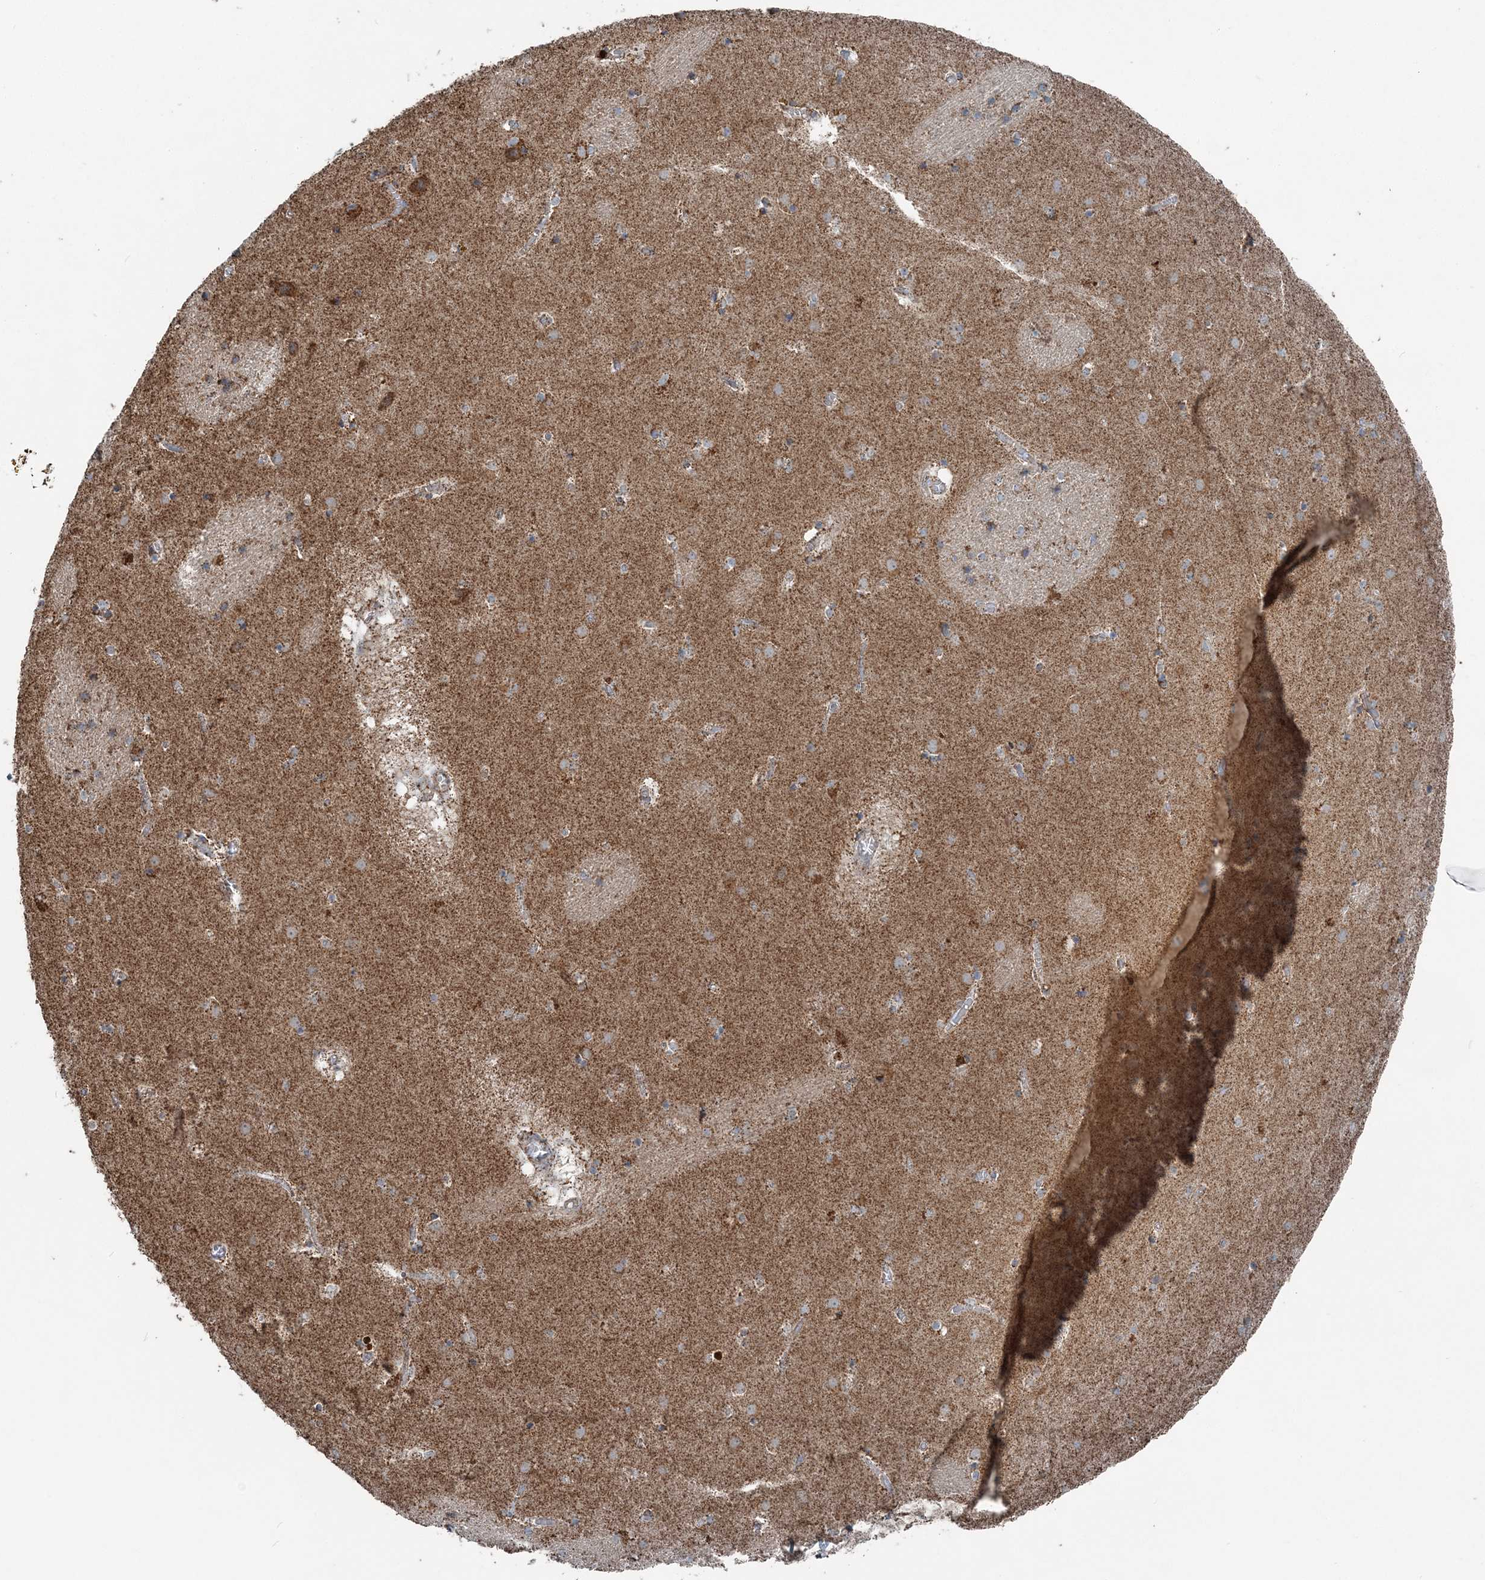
{"staining": {"intensity": "moderate", "quantity": "25%-75%", "location": "cytoplasmic/membranous"}, "tissue": "caudate", "cell_type": "Glial cells", "image_type": "normal", "snomed": [{"axis": "morphology", "description": "Normal tissue, NOS"}, {"axis": "topography", "description": "Lateral ventricle wall"}], "caption": "Human caudate stained with a brown dye reveals moderate cytoplasmic/membranous positive positivity in approximately 25%-75% of glial cells.", "gene": "SUCLG1", "patient": {"sex": "male", "age": 70}}